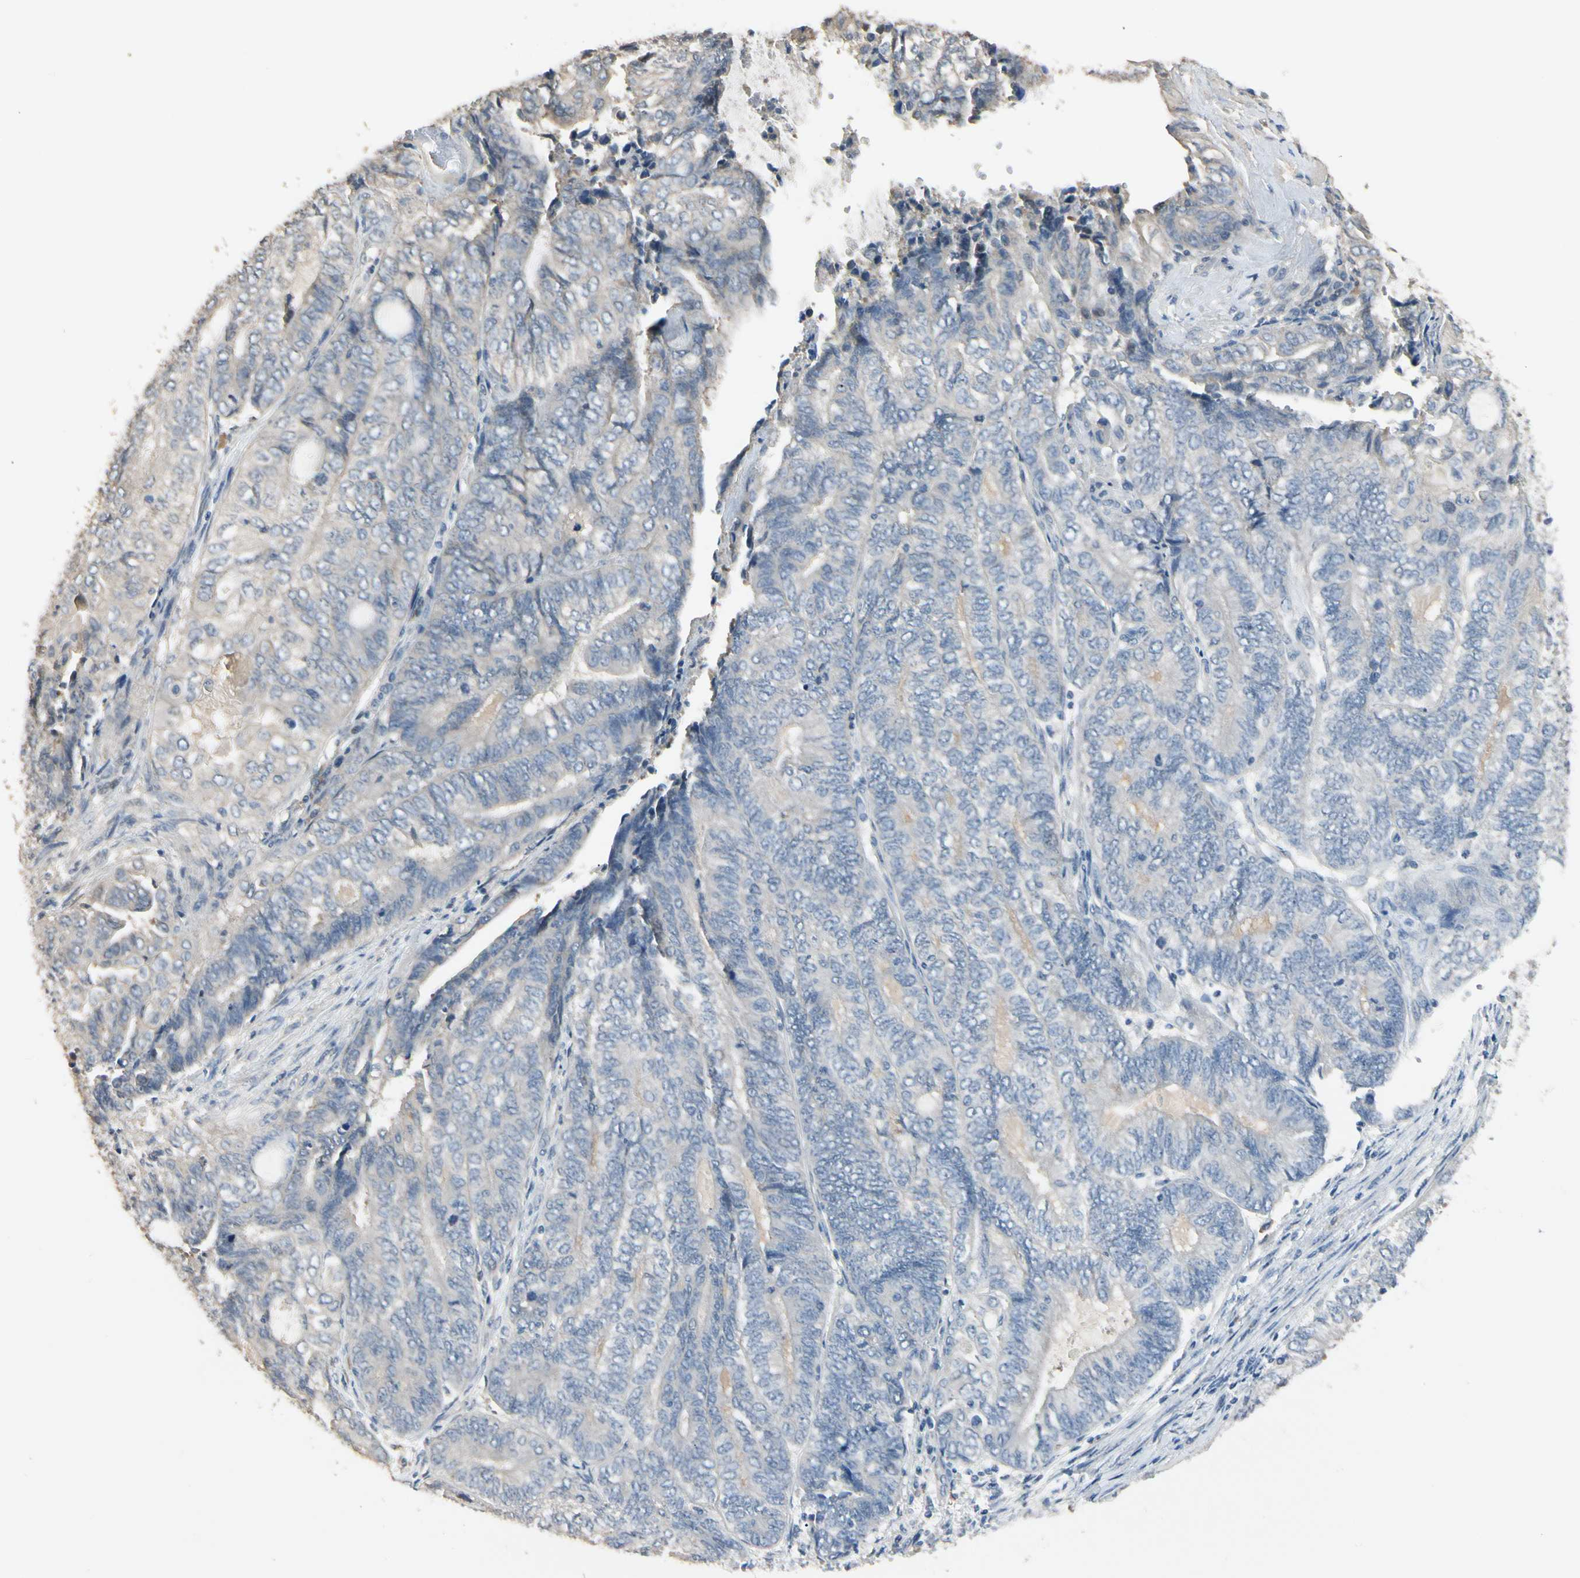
{"staining": {"intensity": "negative", "quantity": "none", "location": "none"}, "tissue": "endometrial cancer", "cell_type": "Tumor cells", "image_type": "cancer", "snomed": [{"axis": "morphology", "description": "Adenocarcinoma, NOS"}, {"axis": "topography", "description": "Uterus"}, {"axis": "topography", "description": "Endometrium"}], "caption": "This is an IHC photomicrograph of human endometrial cancer (adenocarcinoma). There is no staining in tumor cells.", "gene": "GNE", "patient": {"sex": "female", "age": 70}}